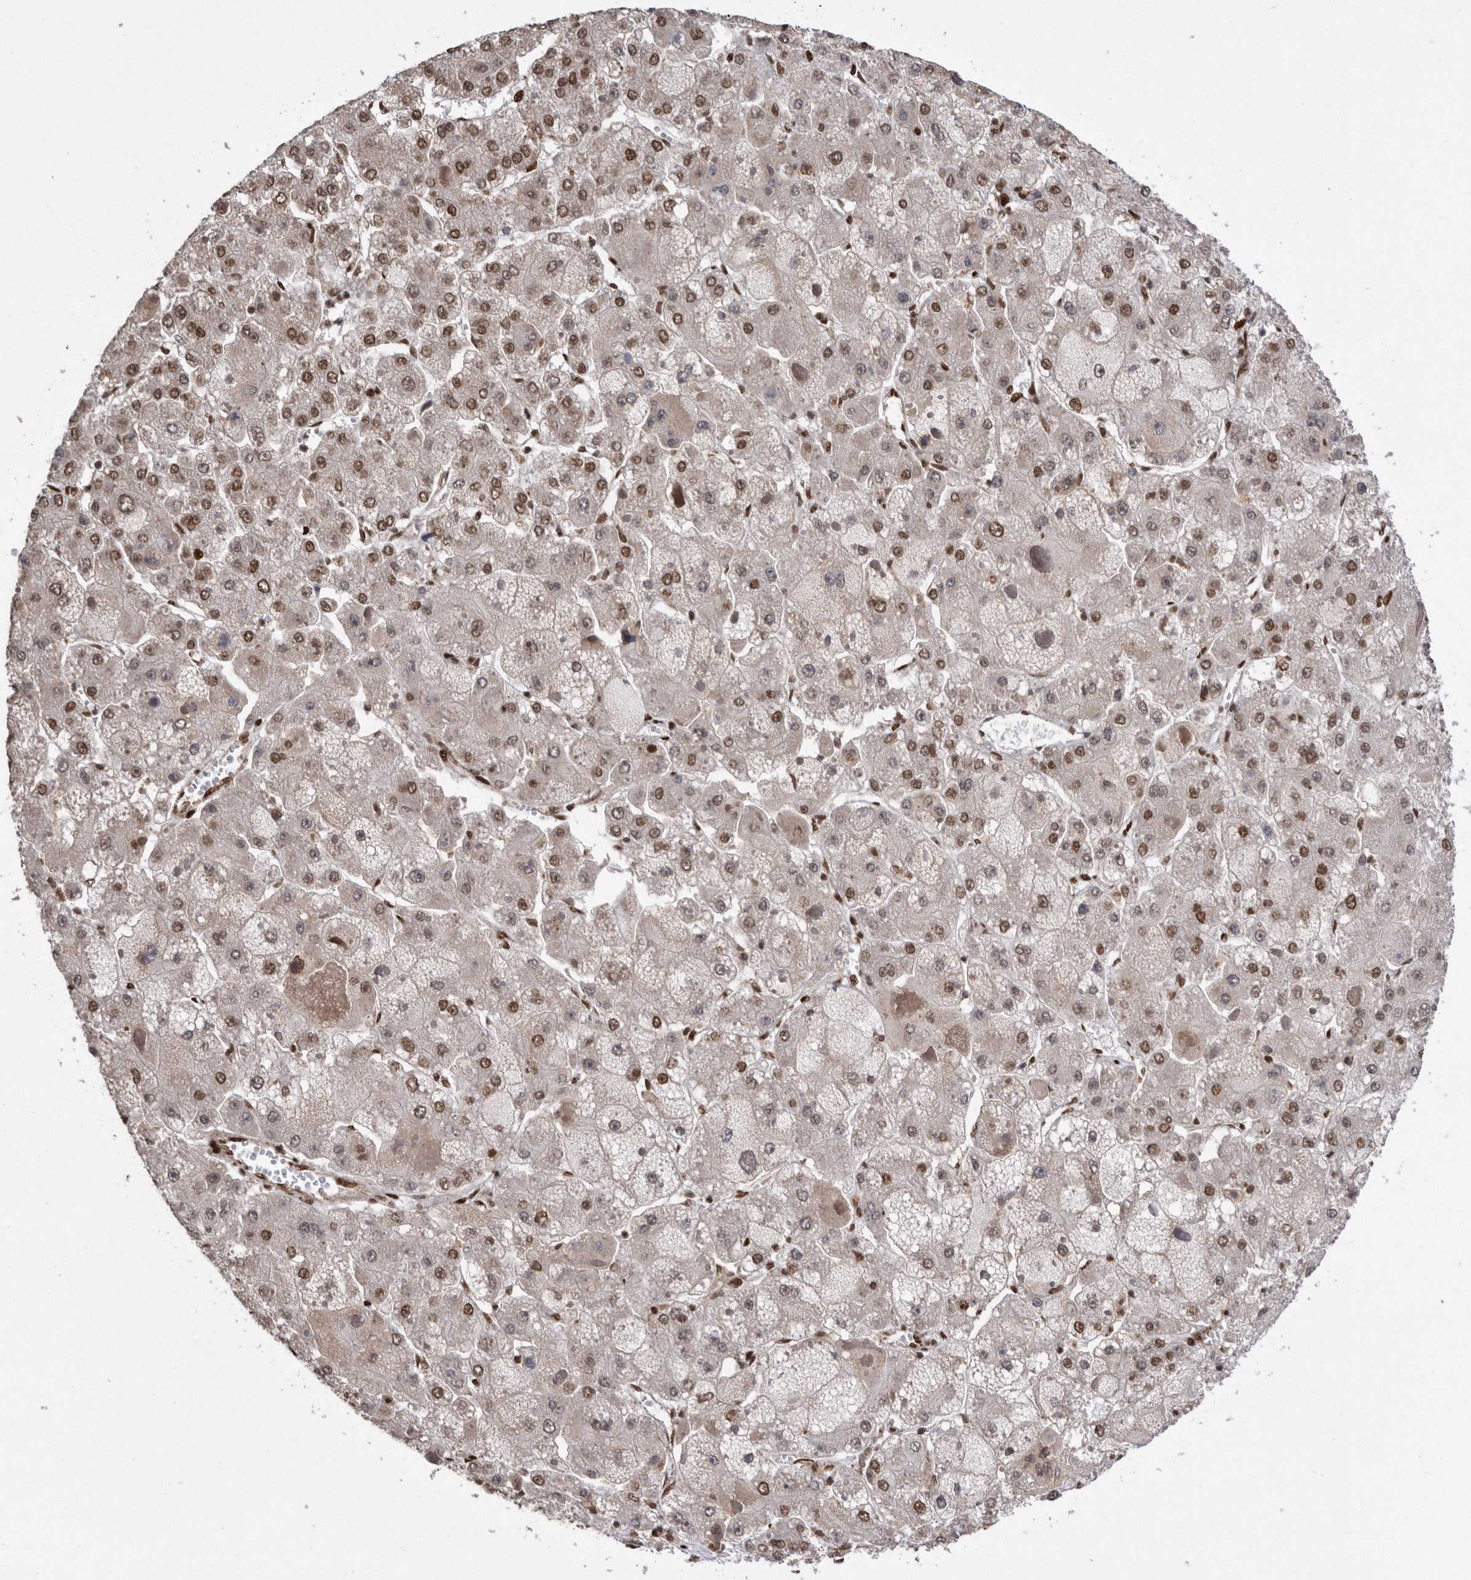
{"staining": {"intensity": "moderate", "quantity": ">75%", "location": "nuclear"}, "tissue": "liver cancer", "cell_type": "Tumor cells", "image_type": "cancer", "snomed": [{"axis": "morphology", "description": "Carcinoma, Hepatocellular, NOS"}, {"axis": "topography", "description": "Liver"}], "caption": "Human liver cancer (hepatocellular carcinoma) stained with a protein marker exhibits moderate staining in tumor cells.", "gene": "TDRD3", "patient": {"sex": "female", "age": 73}}